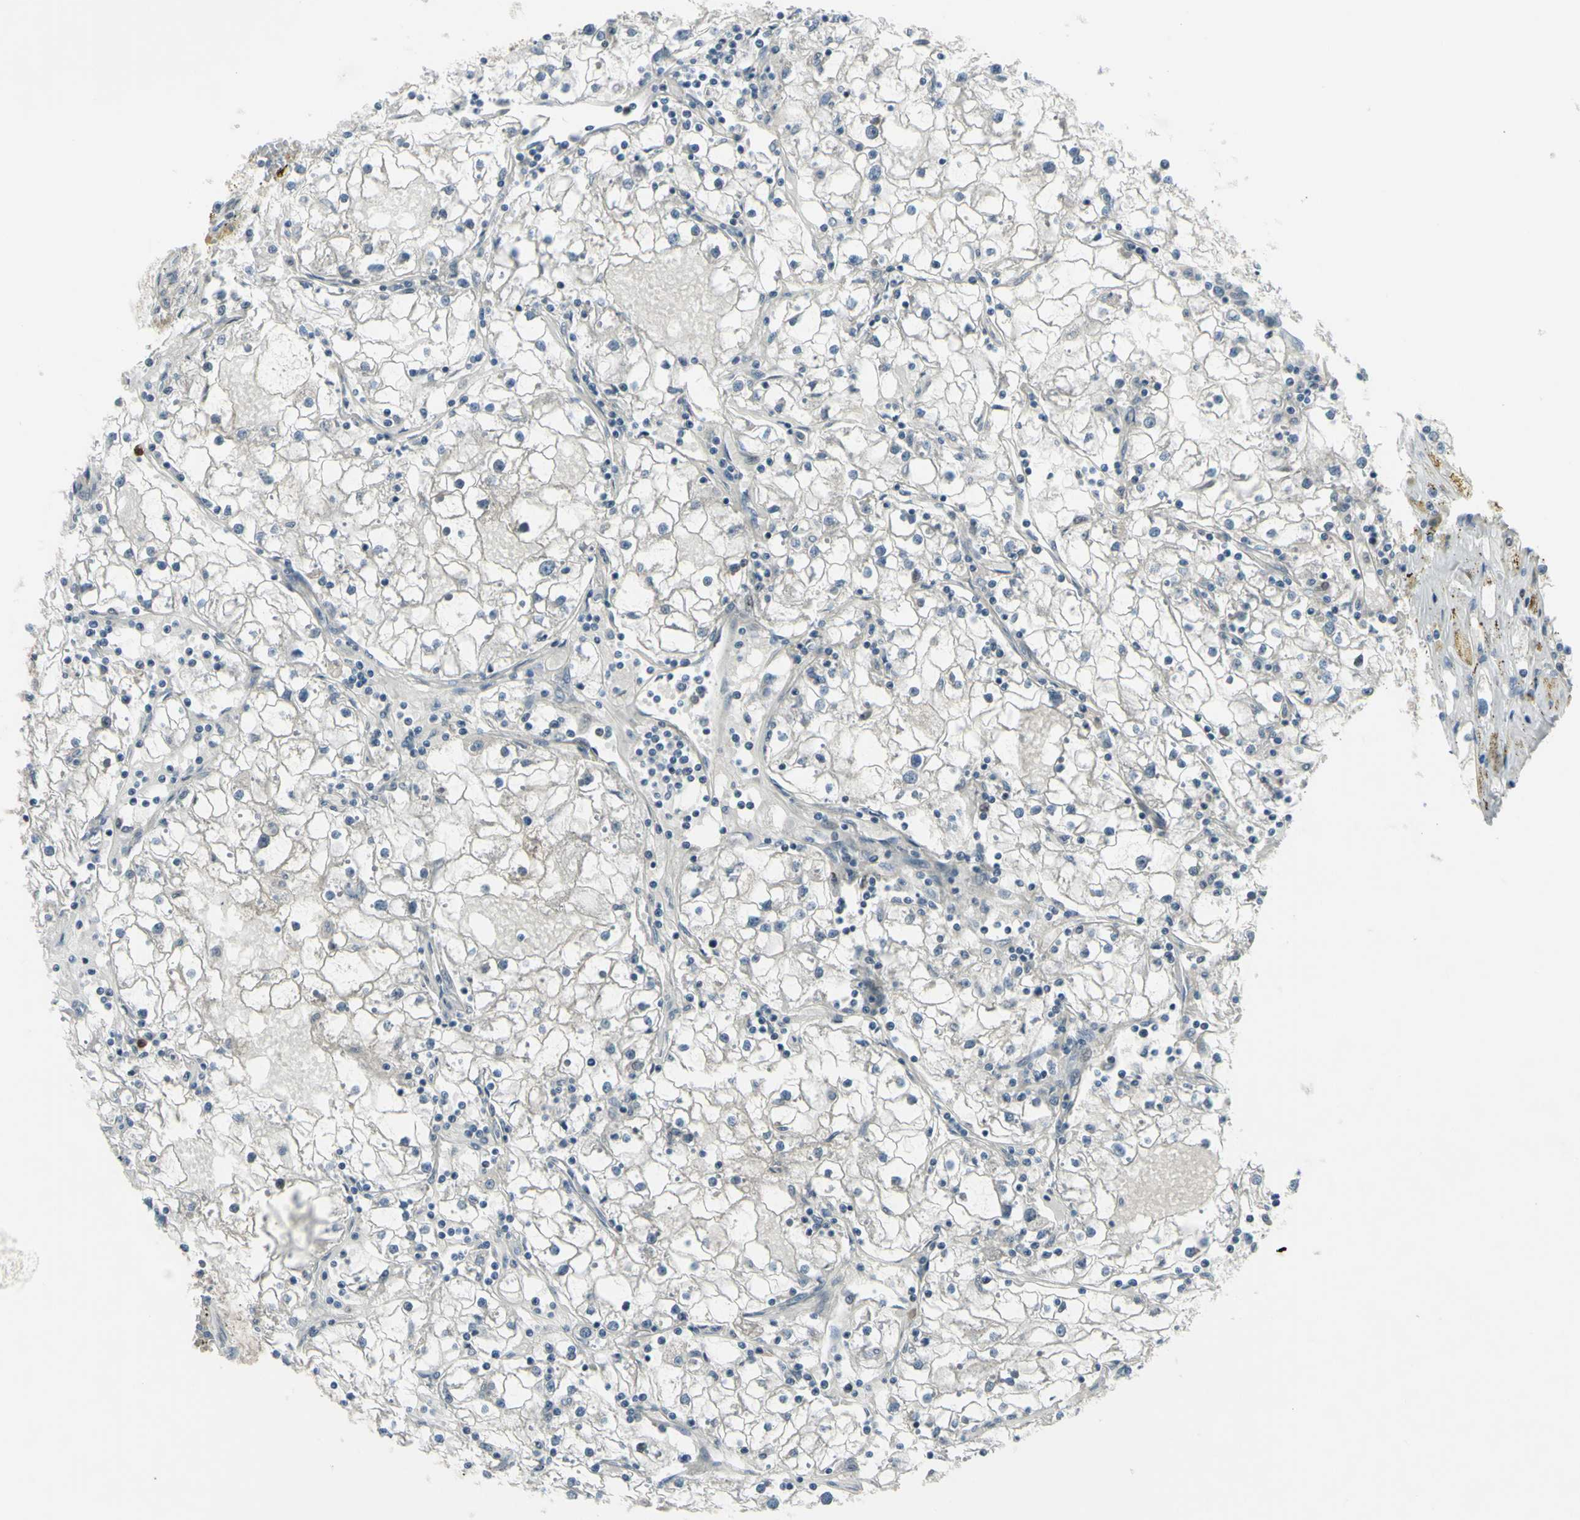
{"staining": {"intensity": "negative", "quantity": "none", "location": "none"}, "tissue": "renal cancer", "cell_type": "Tumor cells", "image_type": "cancer", "snomed": [{"axis": "morphology", "description": "Adenocarcinoma, NOS"}, {"axis": "topography", "description": "Kidney"}], "caption": "The micrograph shows no staining of tumor cells in adenocarcinoma (renal). (Stains: DAB (3,3'-diaminobenzidine) immunohistochemistry (IHC) with hematoxylin counter stain, Microscopy: brightfield microscopy at high magnification).", "gene": "ETNK1", "patient": {"sex": "male", "age": 56}}